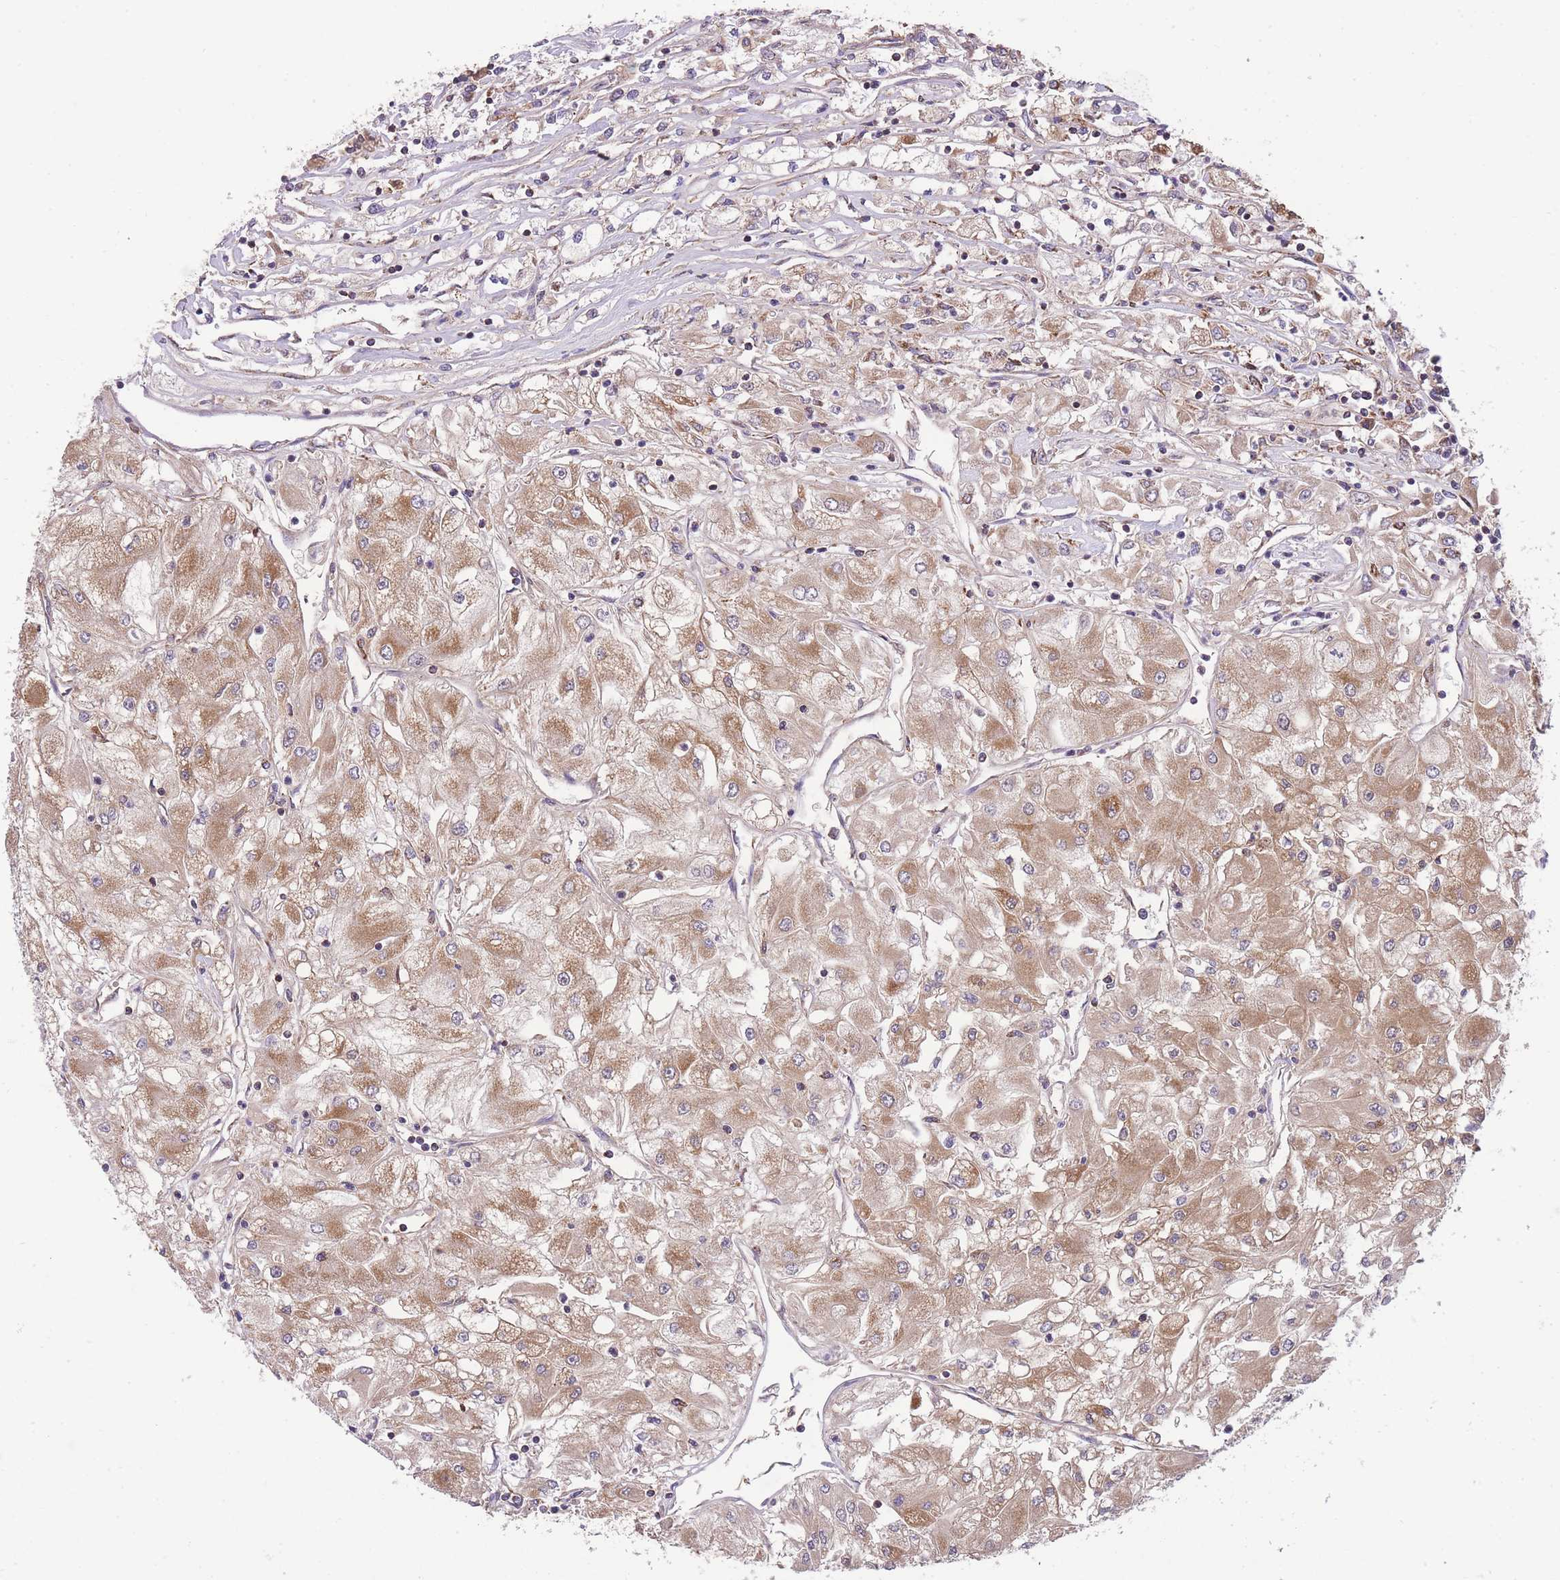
{"staining": {"intensity": "moderate", "quantity": "25%-75%", "location": "cytoplasmic/membranous"}, "tissue": "renal cancer", "cell_type": "Tumor cells", "image_type": "cancer", "snomed": [{"axis": "morphology", "description": "Adenocarcinoma, NOS"}, {"axis": "topography", "description": "Kidney"}], "caption": "Immunohistochemistry (IHC) photomicrograph of human renal cancer (adenocarcinoma) stained for a protein (brown), which exhibits medium levels of moderate cytoplasmic/membranous staining in approximately 25%-75% of tumor cells.", "gene": "ST3GAL3", "patient": {"sex": "male", "age": 80}}